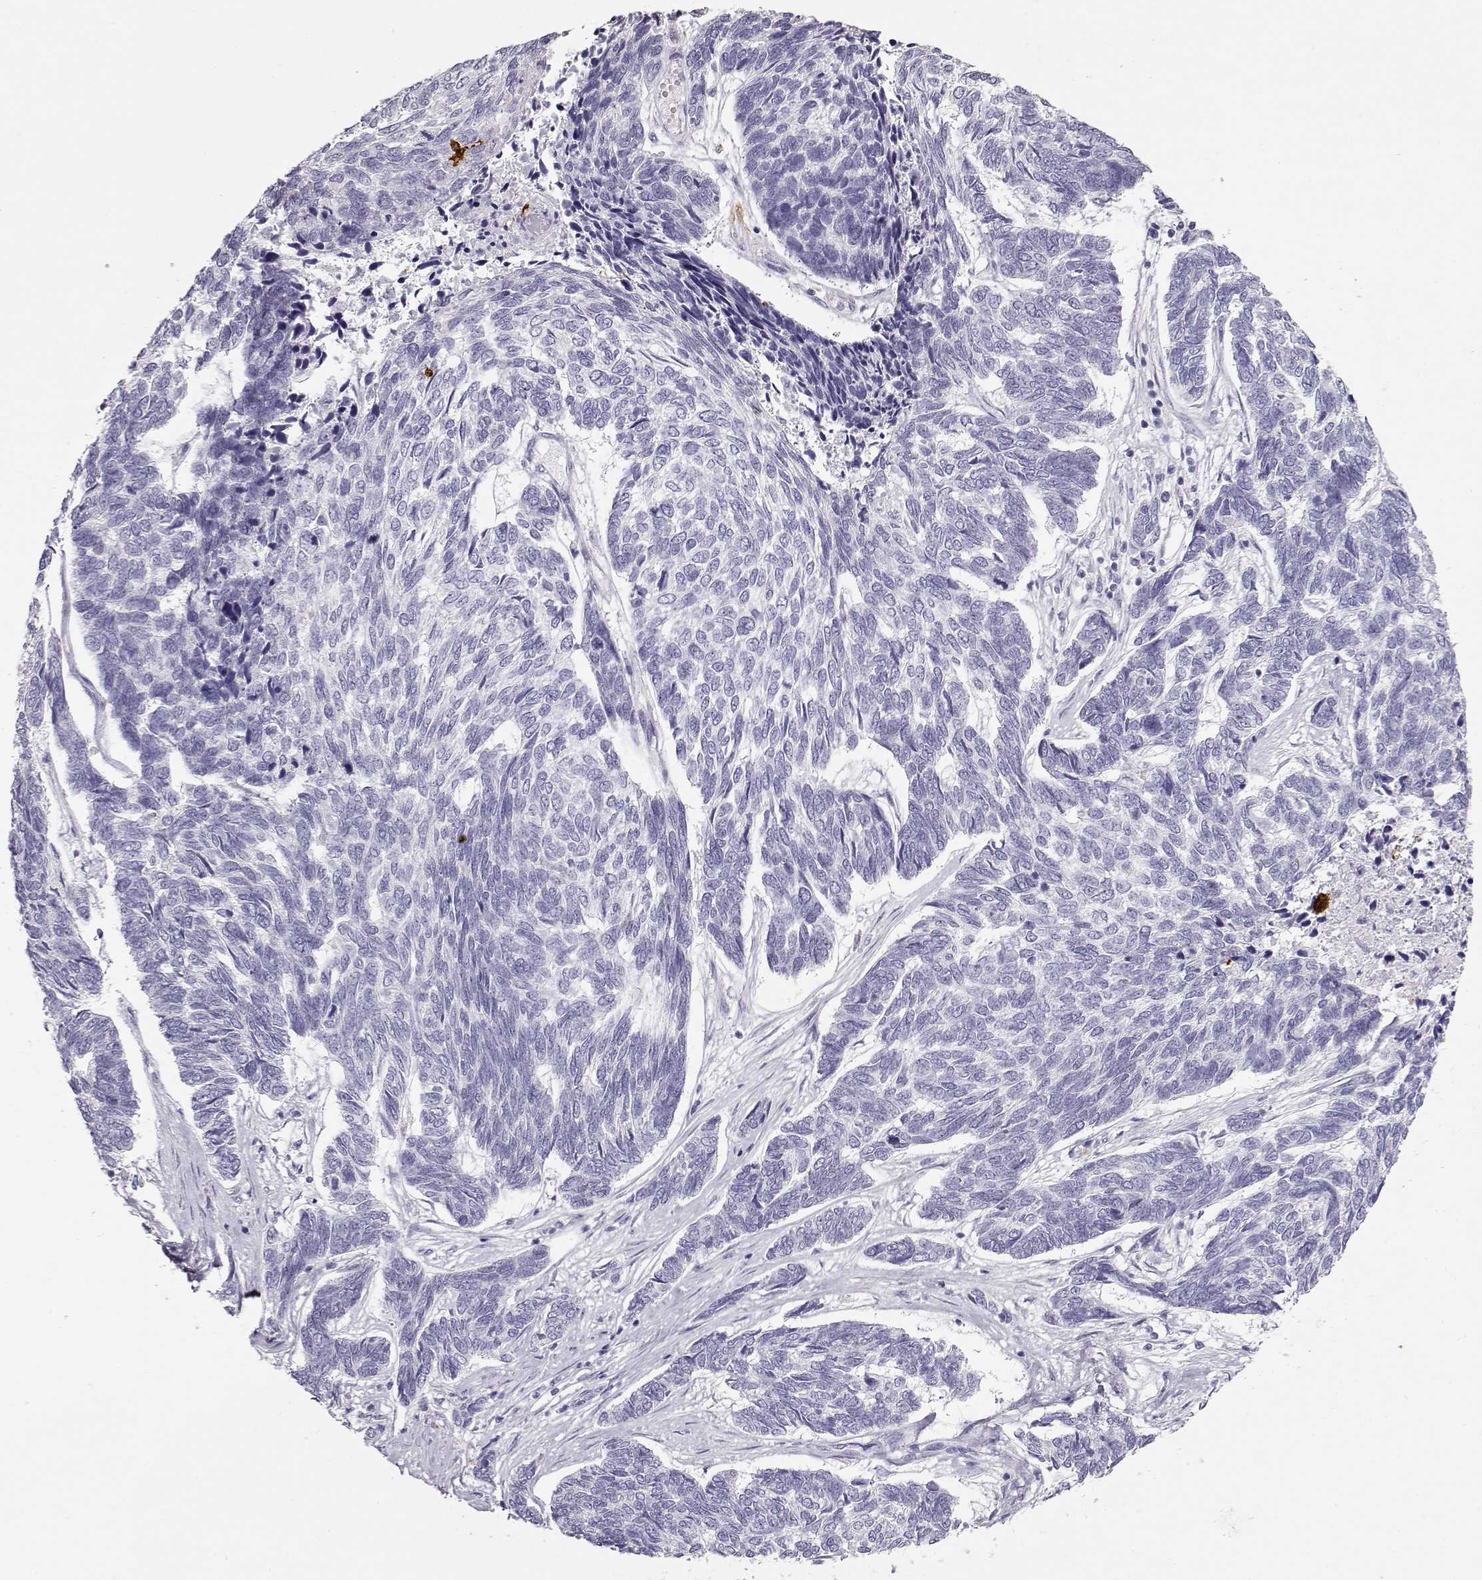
{"staining": {"intensity": "negative", "quantity": "none", "location": "none"}, "tissue": "skin cancer", "cell_type": "Tumor cells", "image_type": "cancer", "snomed": [{"axis": "morphology", "description": "Basal cell carcinoma"}, {"axis": "topography", "description": "Skin"}], "caption": "IHC image of neoplastic tissue: skin cancer stained with DAB (3,3'-diaminobenzidine) demonstrates no significant protein expression in tumor cells. (Brightfield microscopy of DAB (3,3'-diaminobenzidine) immunohistochemistry (IHC) at high magnification).", "gene": "S100B", "patient": {"sex": "female", "age": 65}}